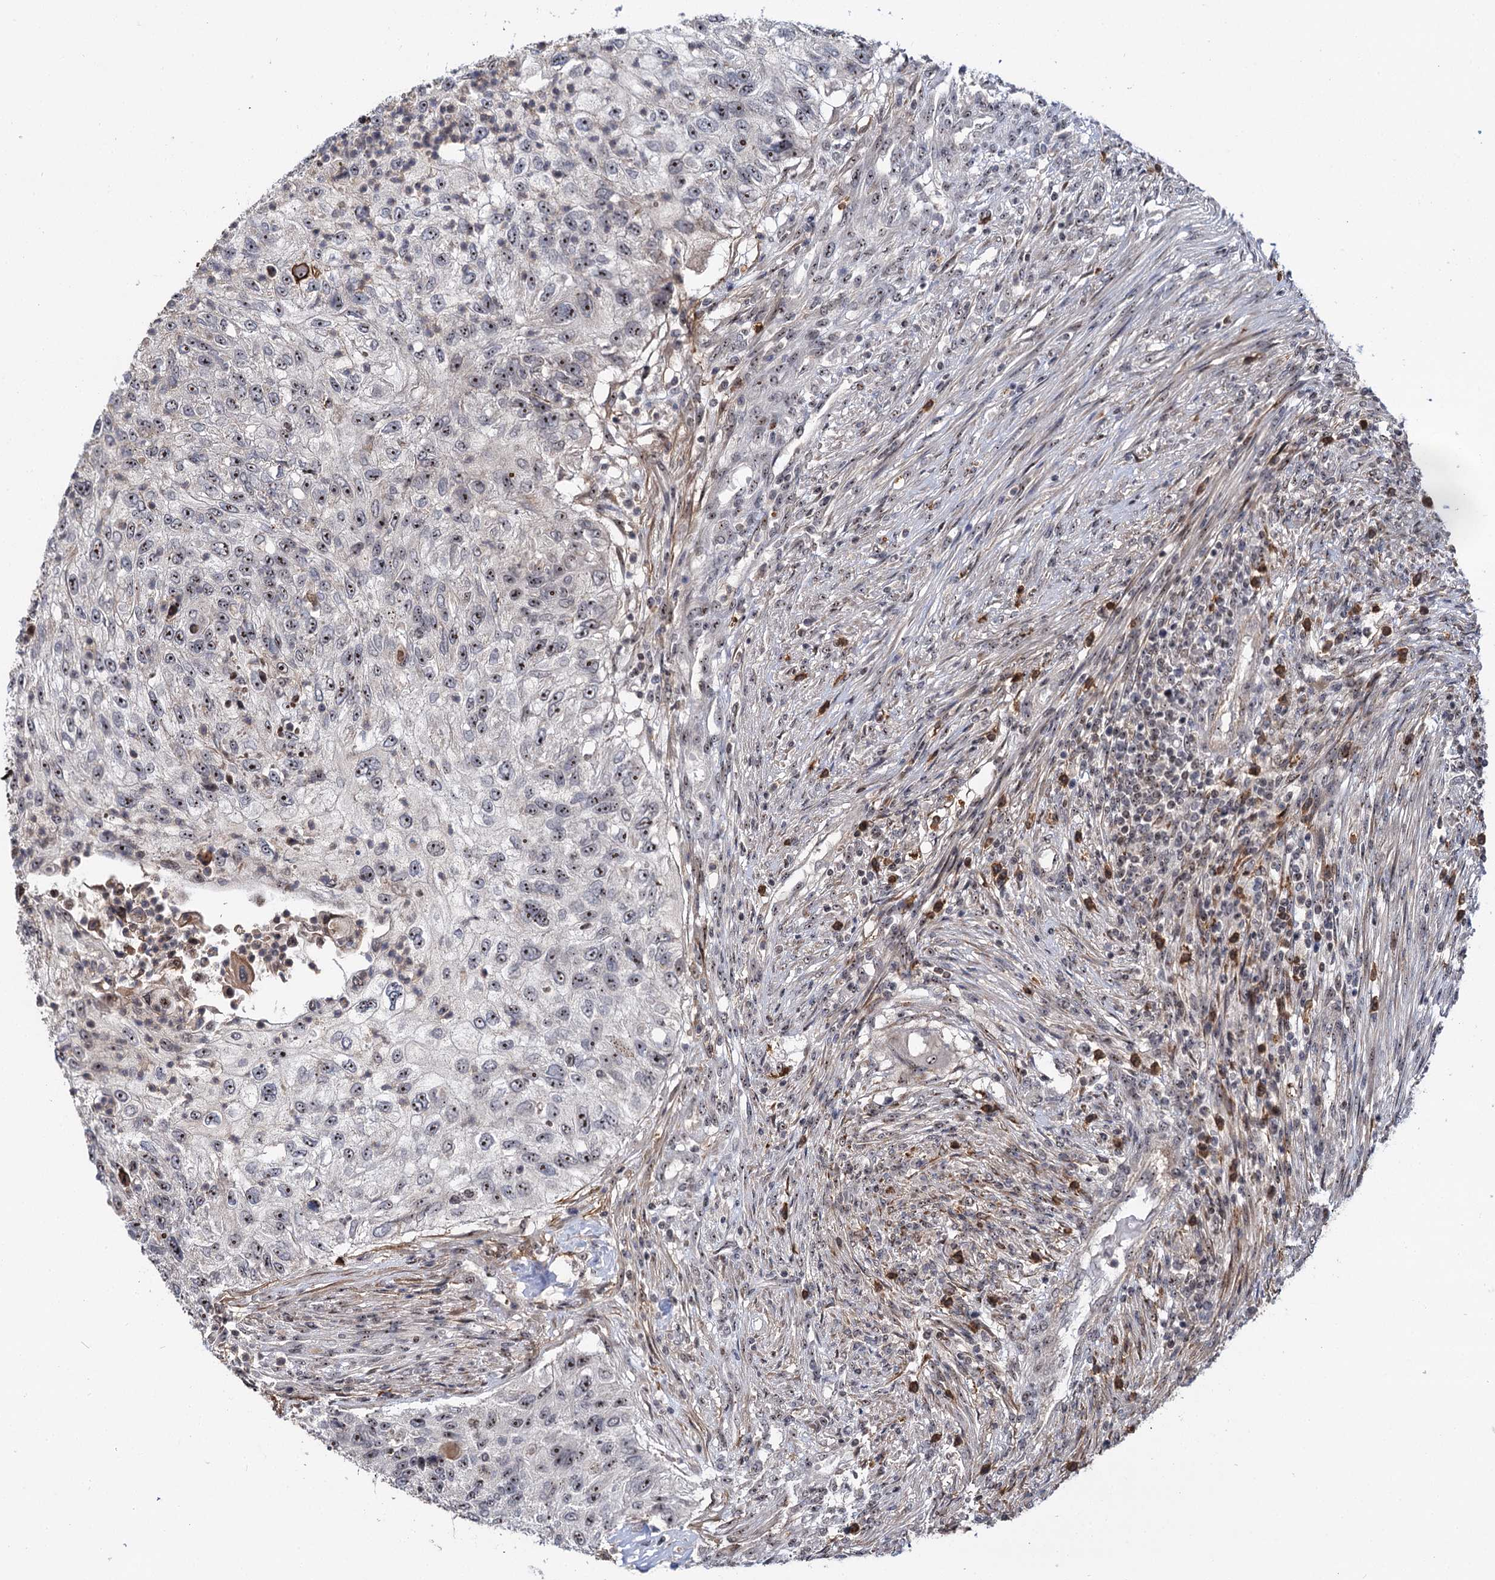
{"staining": {"intensity": "moderate", "quantity": "25%-75%", "location": "nuclear"}, "tissue": "urothelial cancer", "cell_type": "Tumor cells", "image_type": "cancer", "snomed": [{"axis": "morphology", "description": "Urothelial carcinoma, High grade"}, {"axis": "topography", "description": "Urinary bladder"}], "caption": "Tumor cells show medium levels of moderate nuclear staining in about 25%-75% of cells in human urothelial cancer.", "gene": "SUPT20H", "patient": {"sex": "female", "age": 60}}